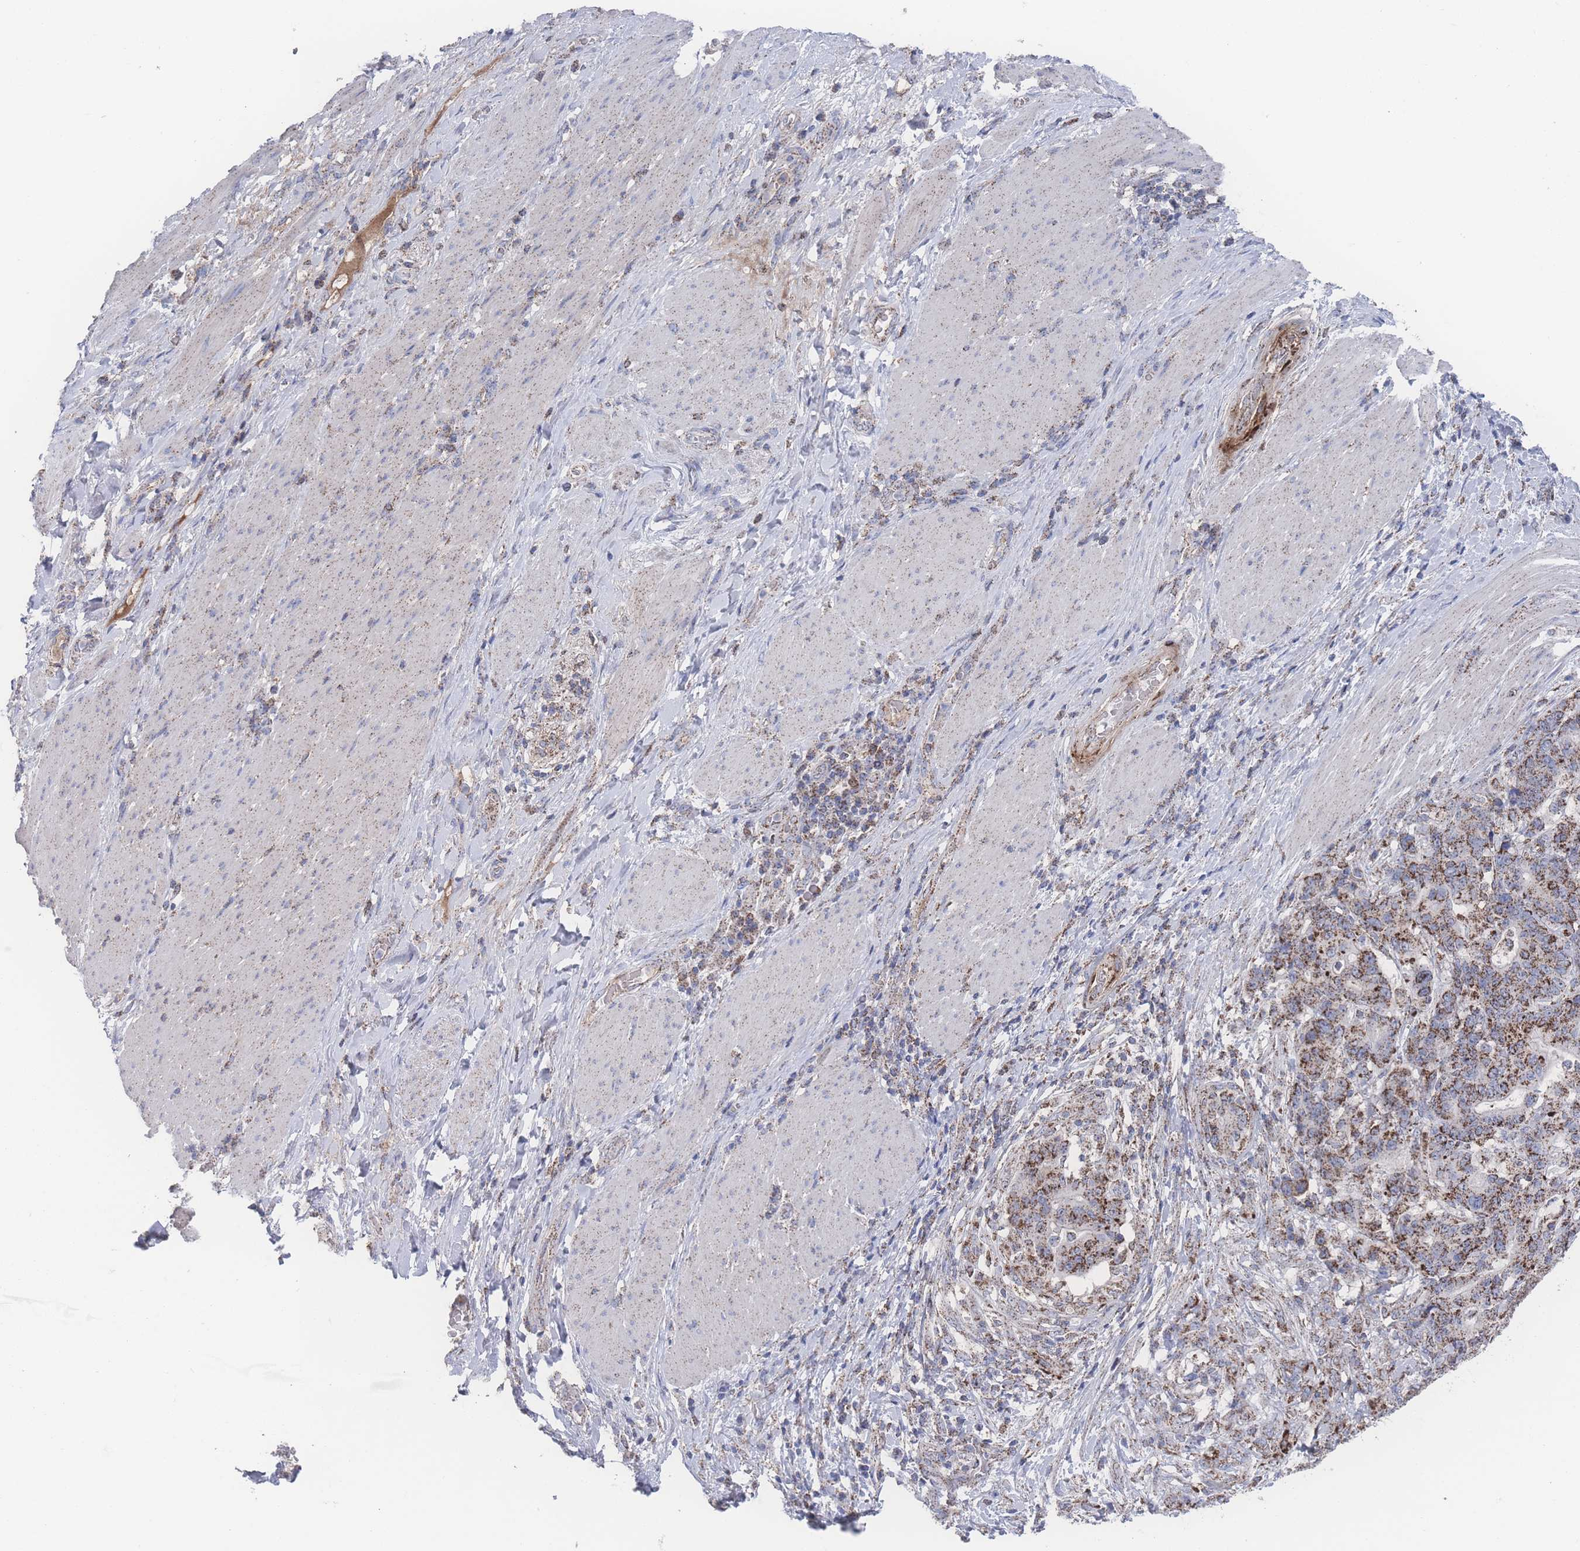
{"staining": {"intensity": "strong", "quantity": ">75%", "location": "cytoplasmic/membranous"}, "tissue": "stomach cancer", "cell_type": "Tumor cells", "image_type": "cancer", "snomed": [{"axis": "morphology", "description": "Normal tissue, NOS"}, {"axis": "morphology", "description": "Adenocarcinoma, NOS"}, {"axis": "topography", "description": "Stomach"}], "caption": "Immunohistochemical staining of stomach cancer (adenocarcinoma) shows high levels of strong cytoplasmic/membranous protein staining in approximately >75% of tumor cells.", "gene": "PEX14", "patient": {"sex": "female", "age": 64}}